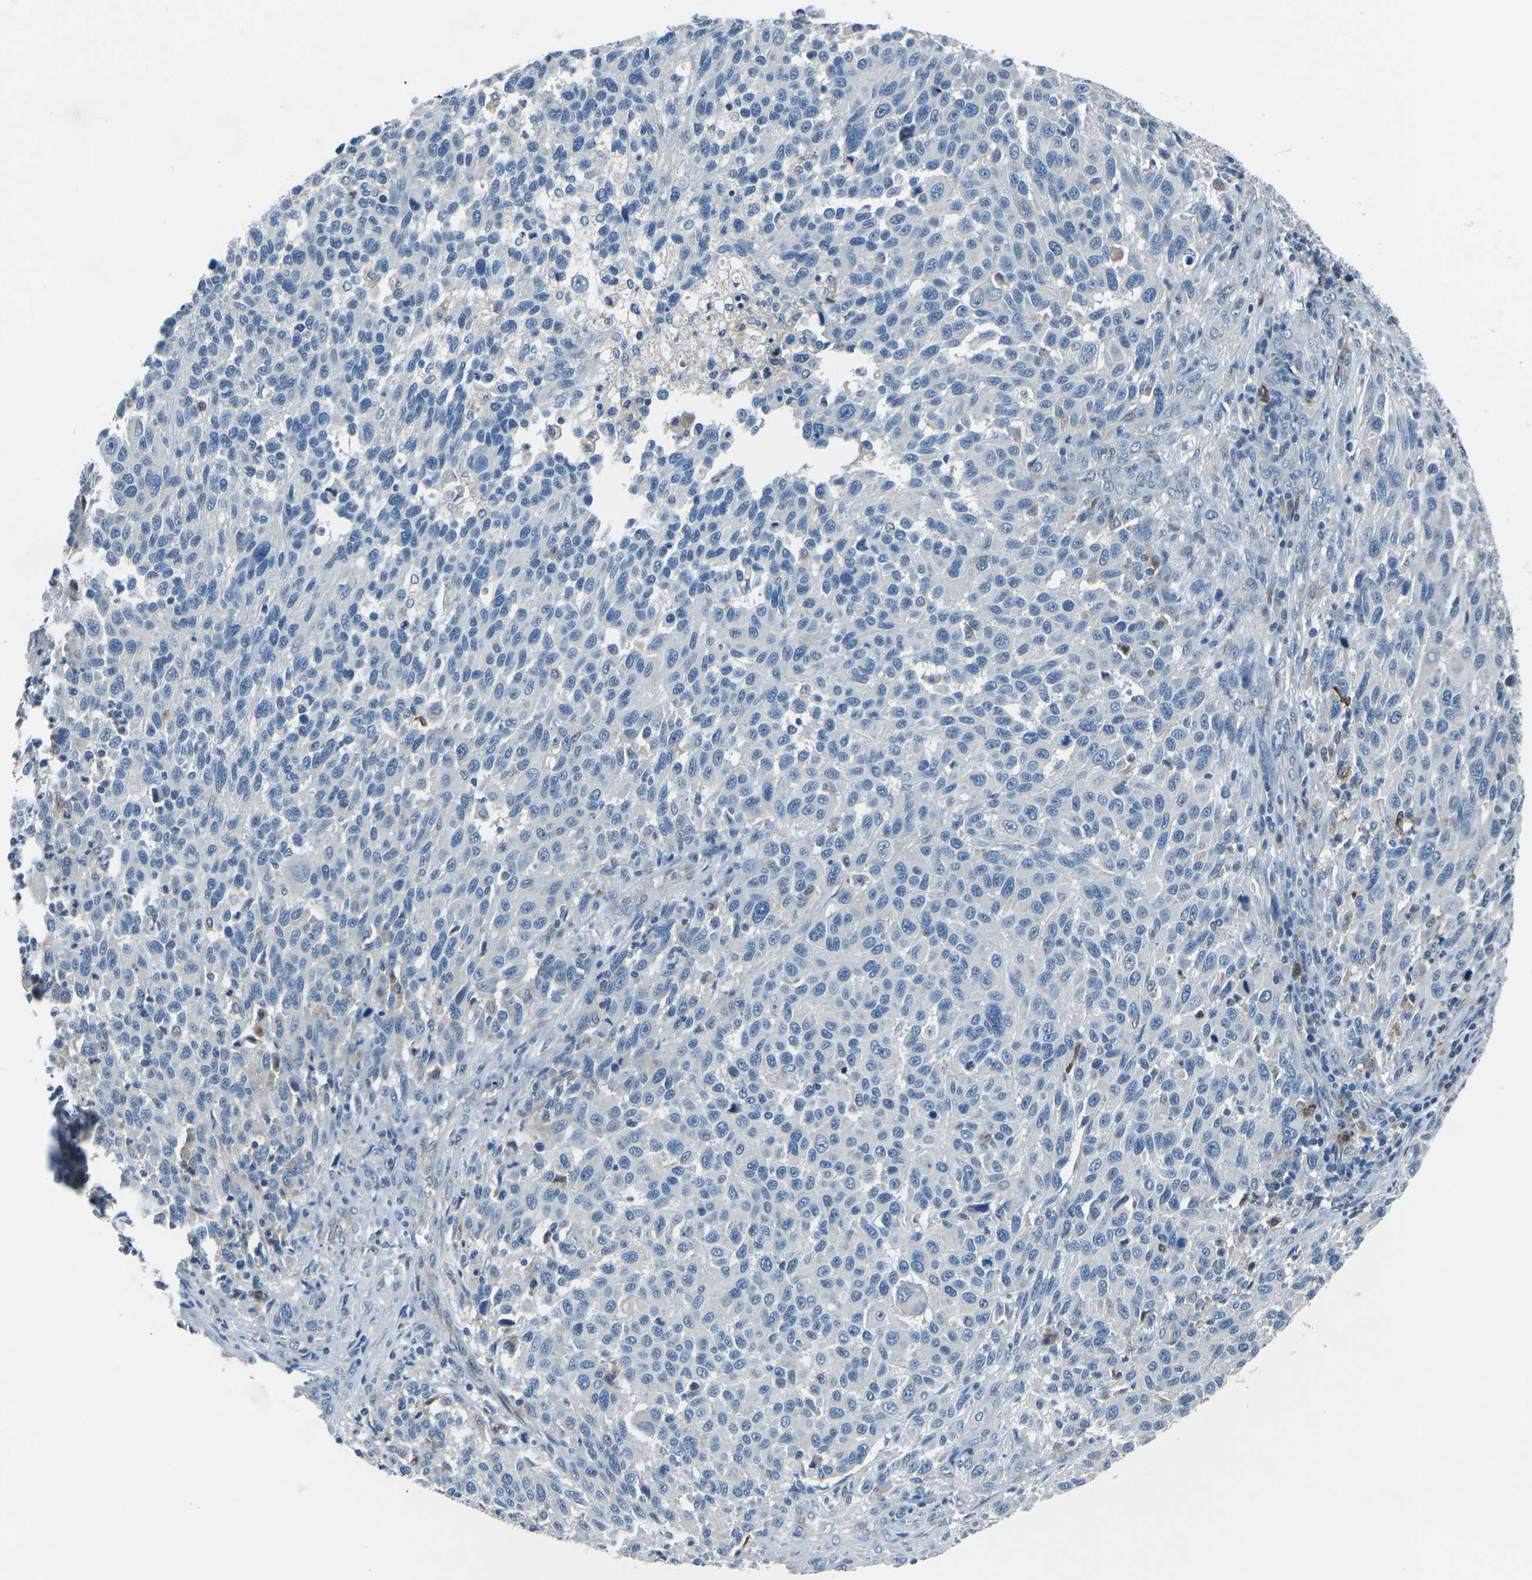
{"staining": {"intensity": "negative", "quantity": "none", "location": "none"}, "tissue": "melanoma", "cell_type": "Tumor cells", "image_type": "cancer", "snomed": [{"axis": "morphology", "description": "Malignant melanoma, Metastatic site"}, {"axis": "topography", "description": "Lymph node"}], "caption": "Immunohistochemical staining of melanoma displays no significant positivity in tumor cells.", "gene": "CD1D", "patient": {"sex": "male", "age": 61}}